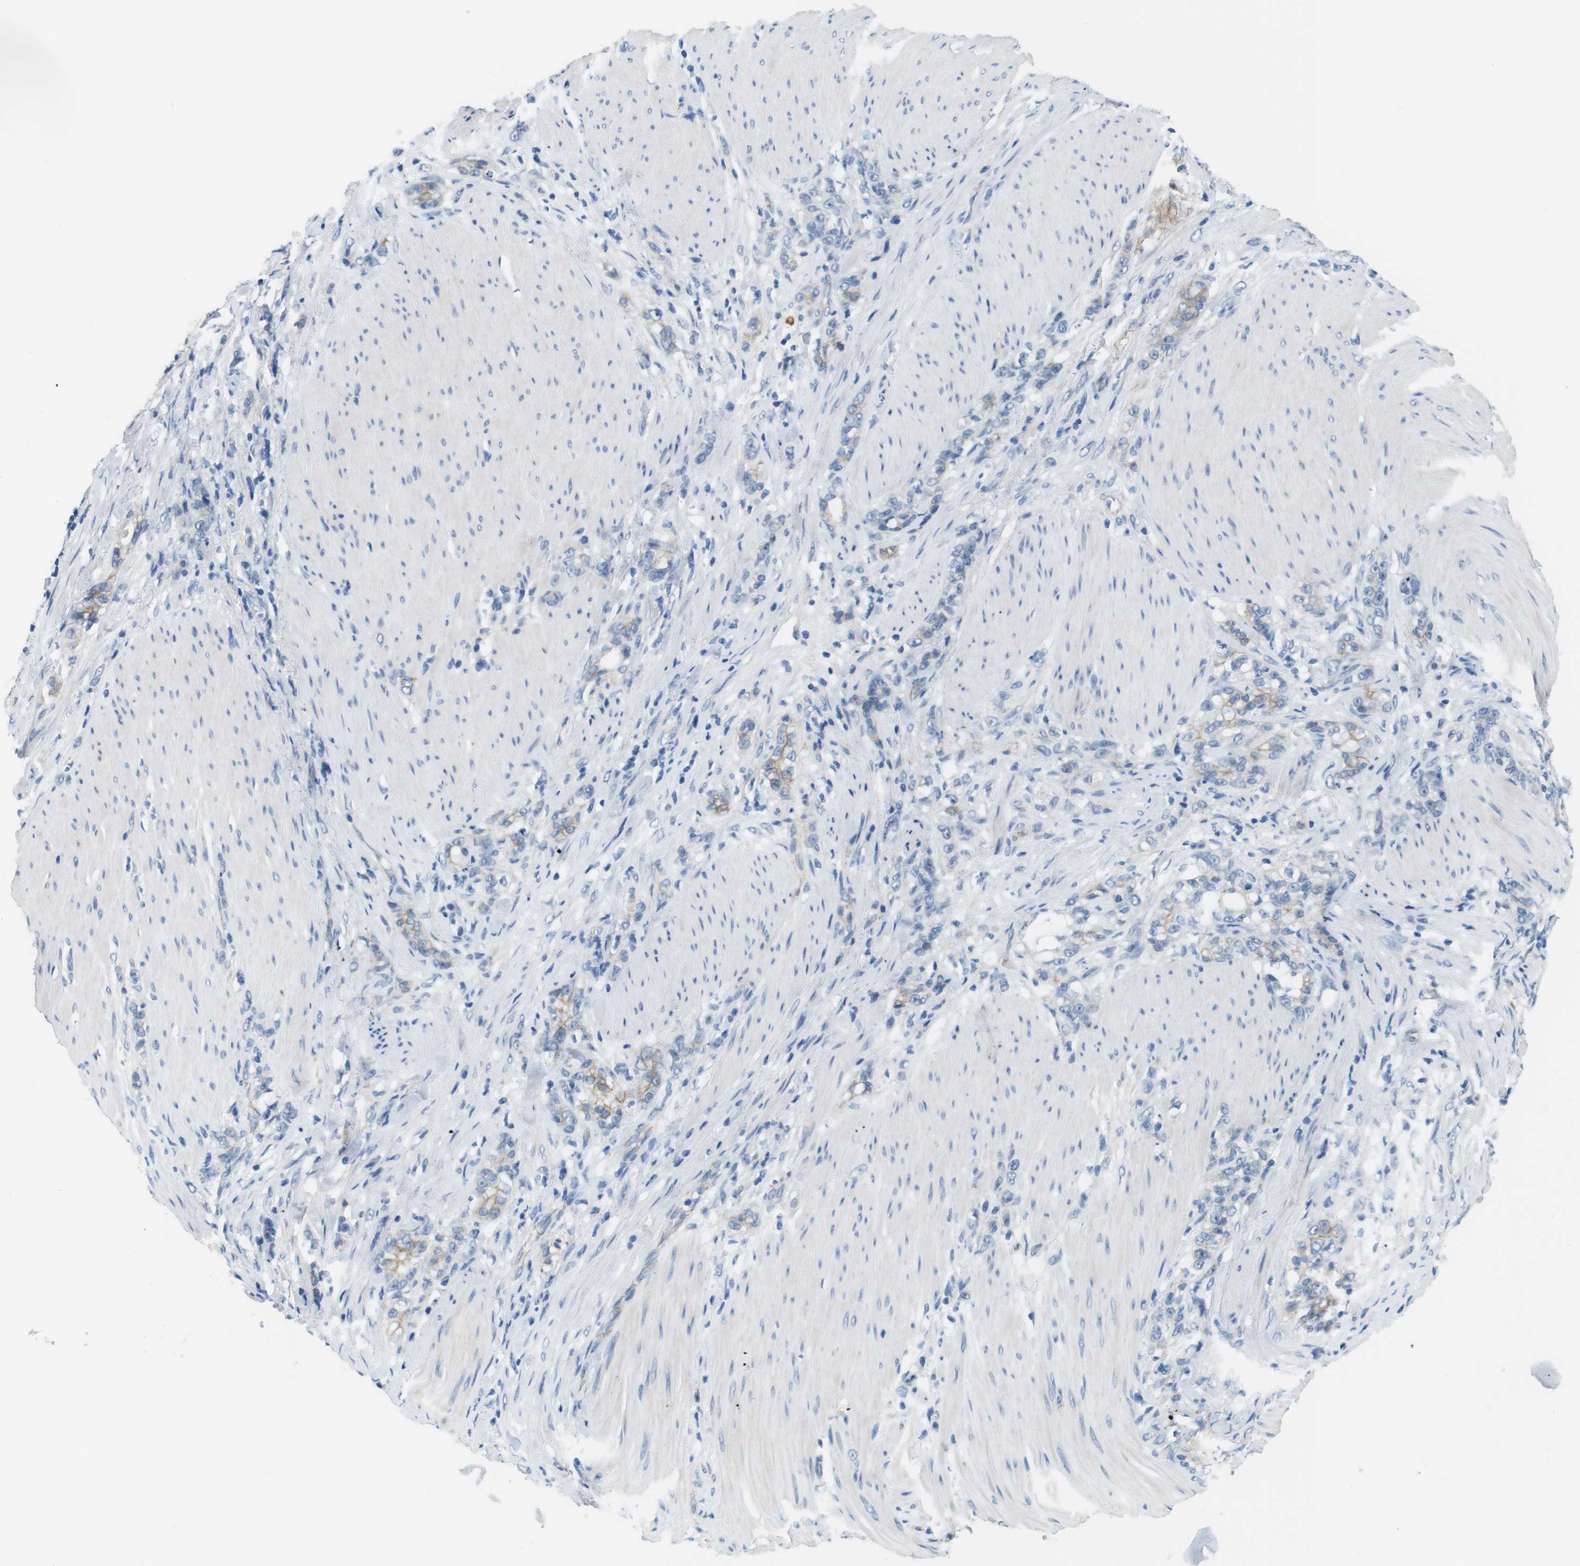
{"staining": {"intensity": "moderate", "quantity": "<25%", "location": "cytoplasmic/membranous"}, "tissue": "stomach cancer", "cell_type": "Tumor cells", "image_type": "cancer", "snomed": [{"axis": "morphology", "description": "Adenocarcinoma, NOS"}, {"axis": "topography", "description": "Stomach, lower"}], "caption": "The immunohistochemical stain shows moderate cytoplasmic/membranous staining in tumor cells of adenocarcinoma (stomach) tissue.", "gene": "SLC6A6", "patient": {"sex": "male", "age": 88}}